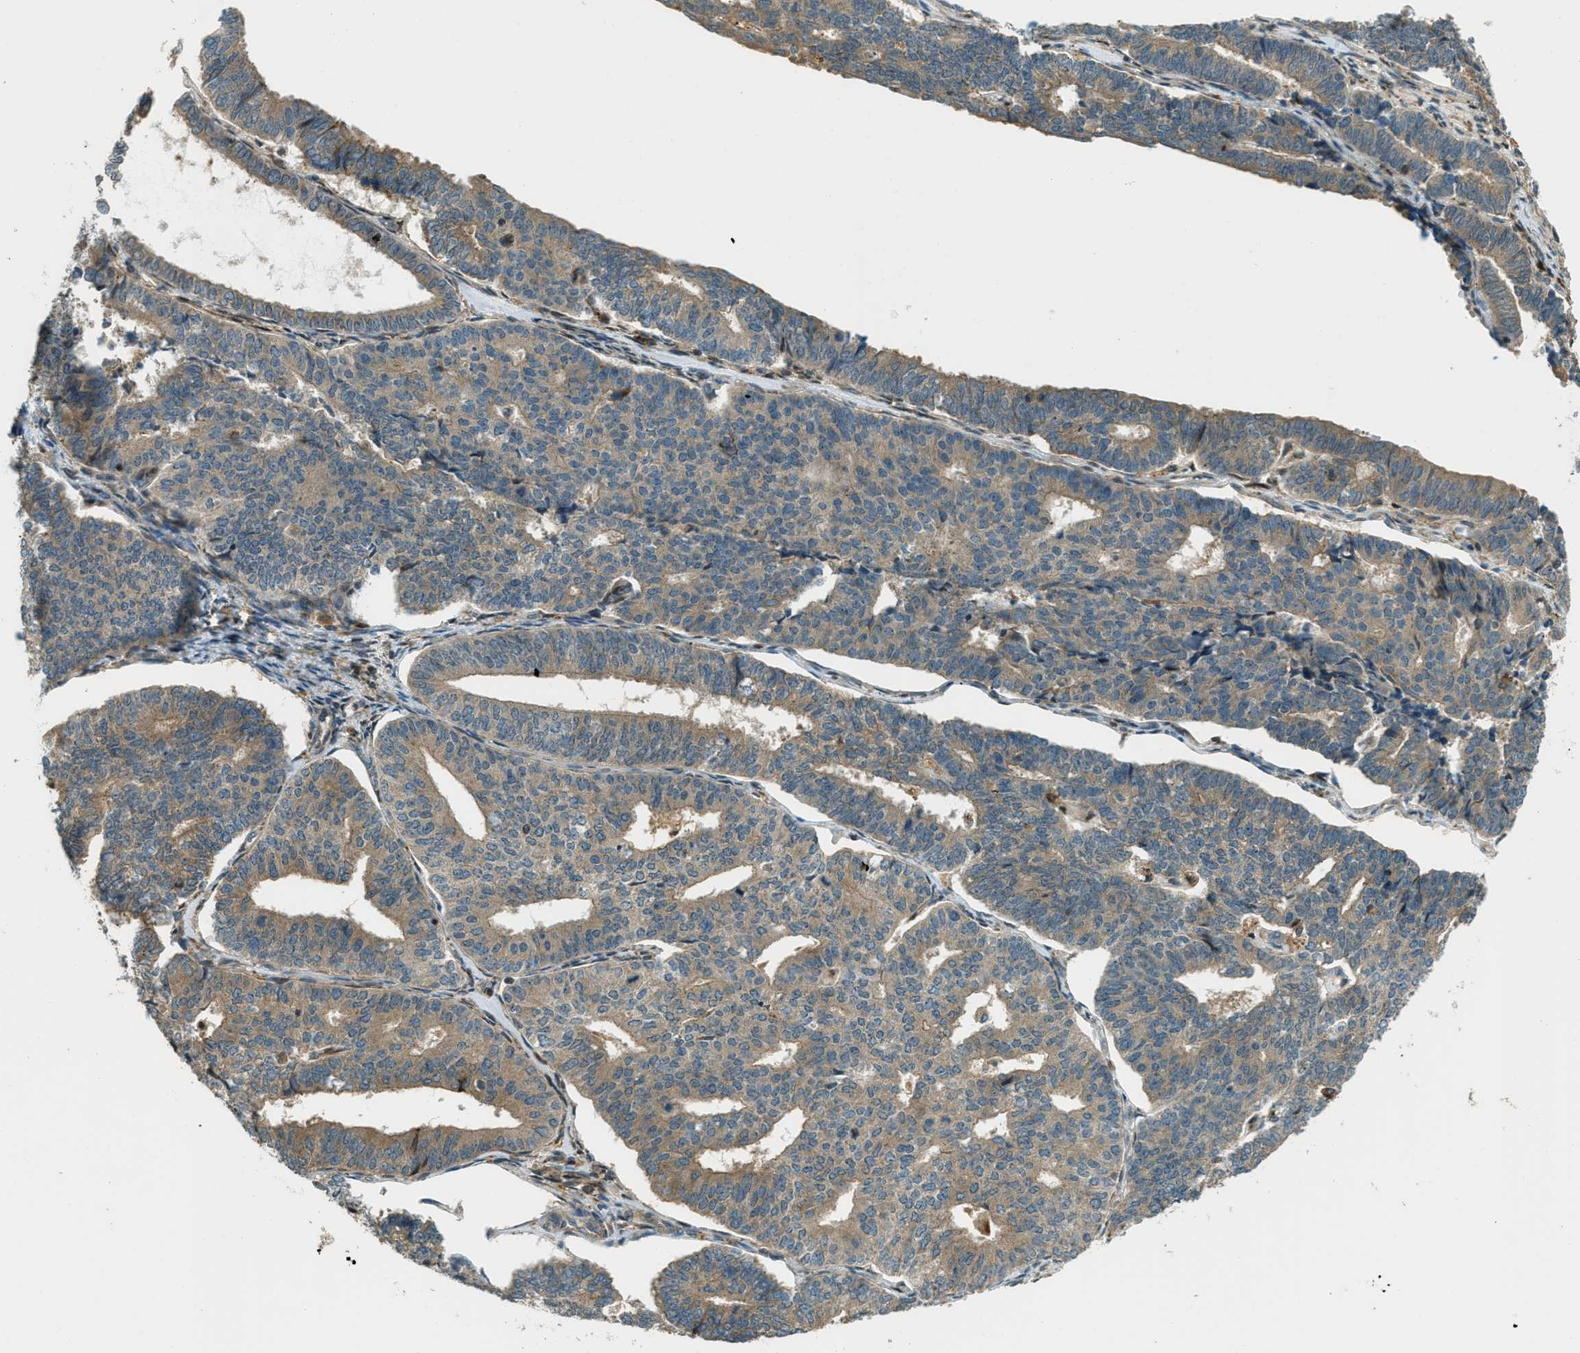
{"staining": {"intensity": "moderate", "quantity": ">75%", "location": "cytoplasmic/membranous"}, "tissue": "endometrial cancer", "cell_type": "Tumor cells", "image_type": "cancer", "snomed": [{"axis": "morphology", "description": "Adenocarcinoma, NOS"}, {"axis": "topography", "description": "Endometrium"}], "caption": "Immunohistochemistry (DAB) staining of endometrial cancer reveals moderate cytoplasmic/membranous protein staining in approximately >75% of tumor cells. (Brightfield microscopy of DAB IHC at high magnification).", "gene": "PTPN23", "patient": {"sex": "female", "age": 70}}